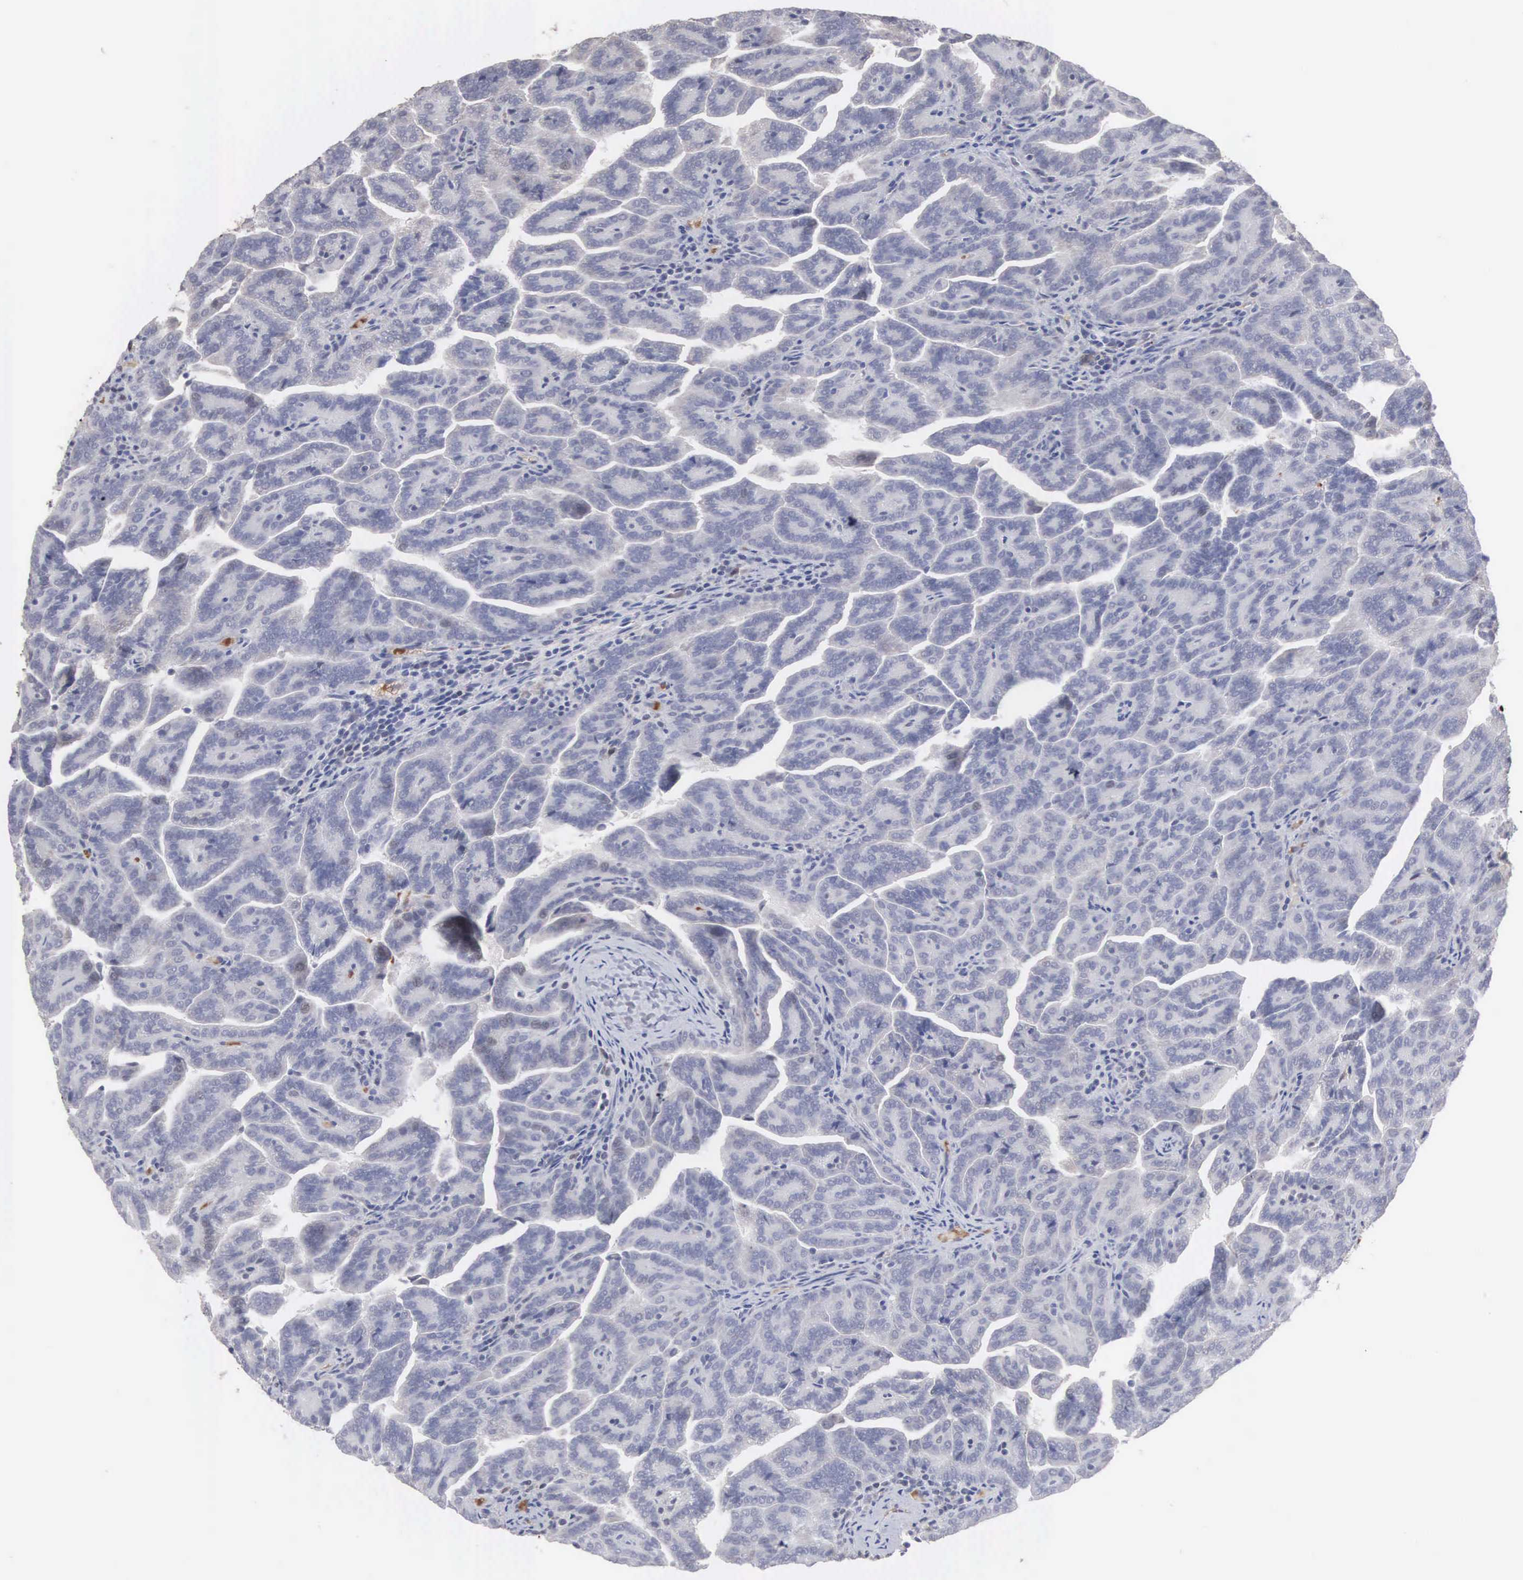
{"staining": {"intensity": "negative", "quantity": "none", "location": "none"}, "tissue": "renal cancer", "cell_type": "Tumor cells", "image_type": "cancer", "snomed": [{"axis": "morphology", "description": "Adenocarcinoma, NOS"}, {"axis": "topography", "description": "Kidney"}], "caption": "This is an IHC image of human renal adenocarcinoma. There is no expression in tumor cells.", "gene": "ACOT4", "patient": {"sex": "male", "age": 61}}